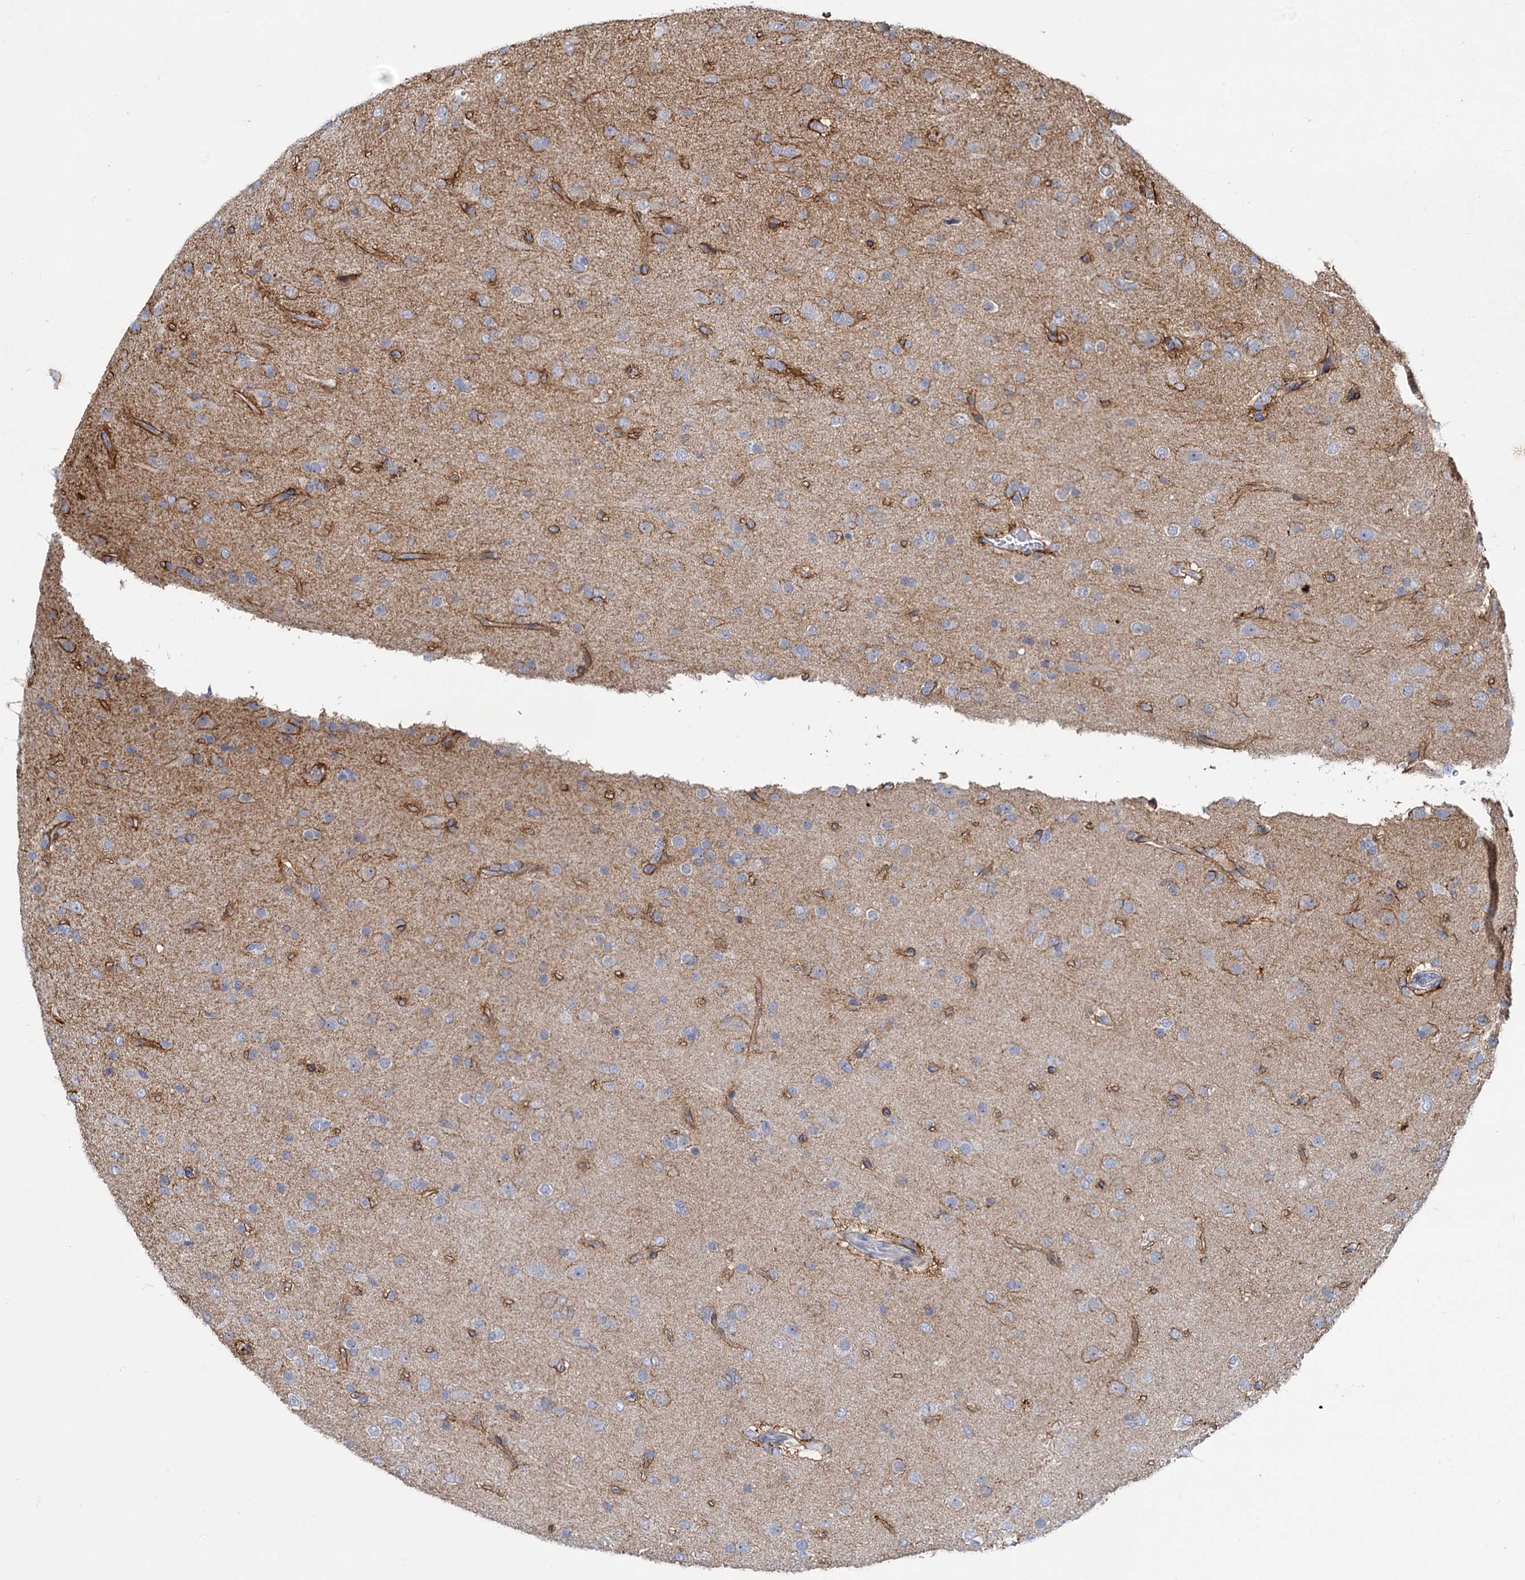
{"staining": {"intensity": "negative", "quantity": "none", "location": "none"}, "tissue": "glioma", "cell_type": "Tumor cells", "image_type": "cancer", "snomed": [{"axis": "morphology", "description": "Glioma, malignant, Low grade"}, {"axis": "topography", "description": "Brain"}], "caption": "Immunohistochemistry image of human malignant glioma (low-grade) stained for a protein (brown), which demonstrates no staining in tumor cells.", "gene": "PRSS35", "patient": {"sex": "male", "age": 65}}